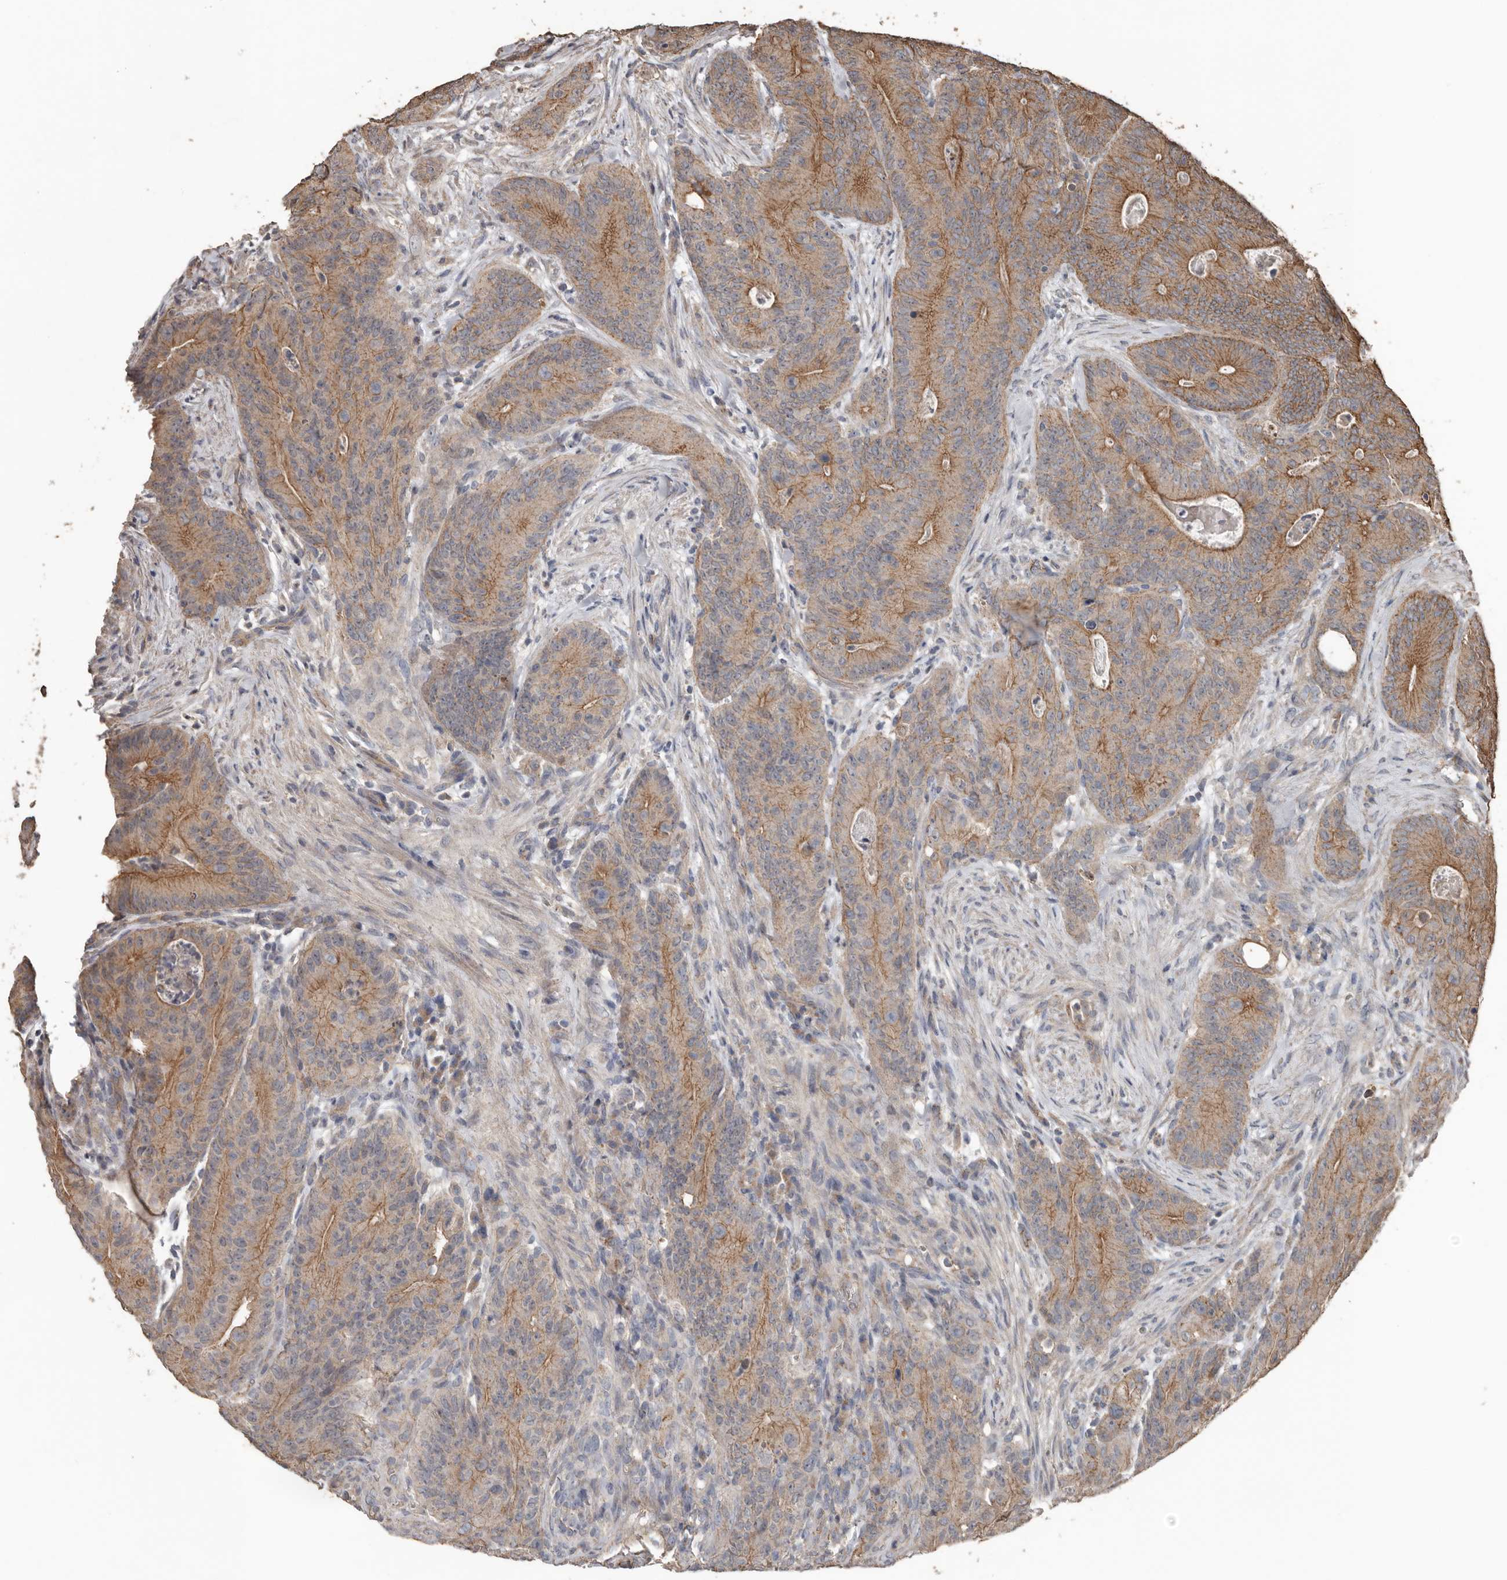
{"staining": {"intensity": "moderate", "quantity": "25%-75%", "location": "cytoplasmic/membranous"}, "tissue": "colorectal cancer", "cell_type": "Tumor cells", "image_type": "cancer", "snomed": [{"axis": "morphology", "description": "Normal tissue, NOS"}, {"axis": "topography", "description": "Colon"}], "caption": "Immunohistochemical staining of colorectal cancer exhibits moderate cytoplasmic/membranous protein expression in approximately 25%-75% of tumor cells.", "gene": "HYAL4", "patient": {"sex": "female", "age": 82}}